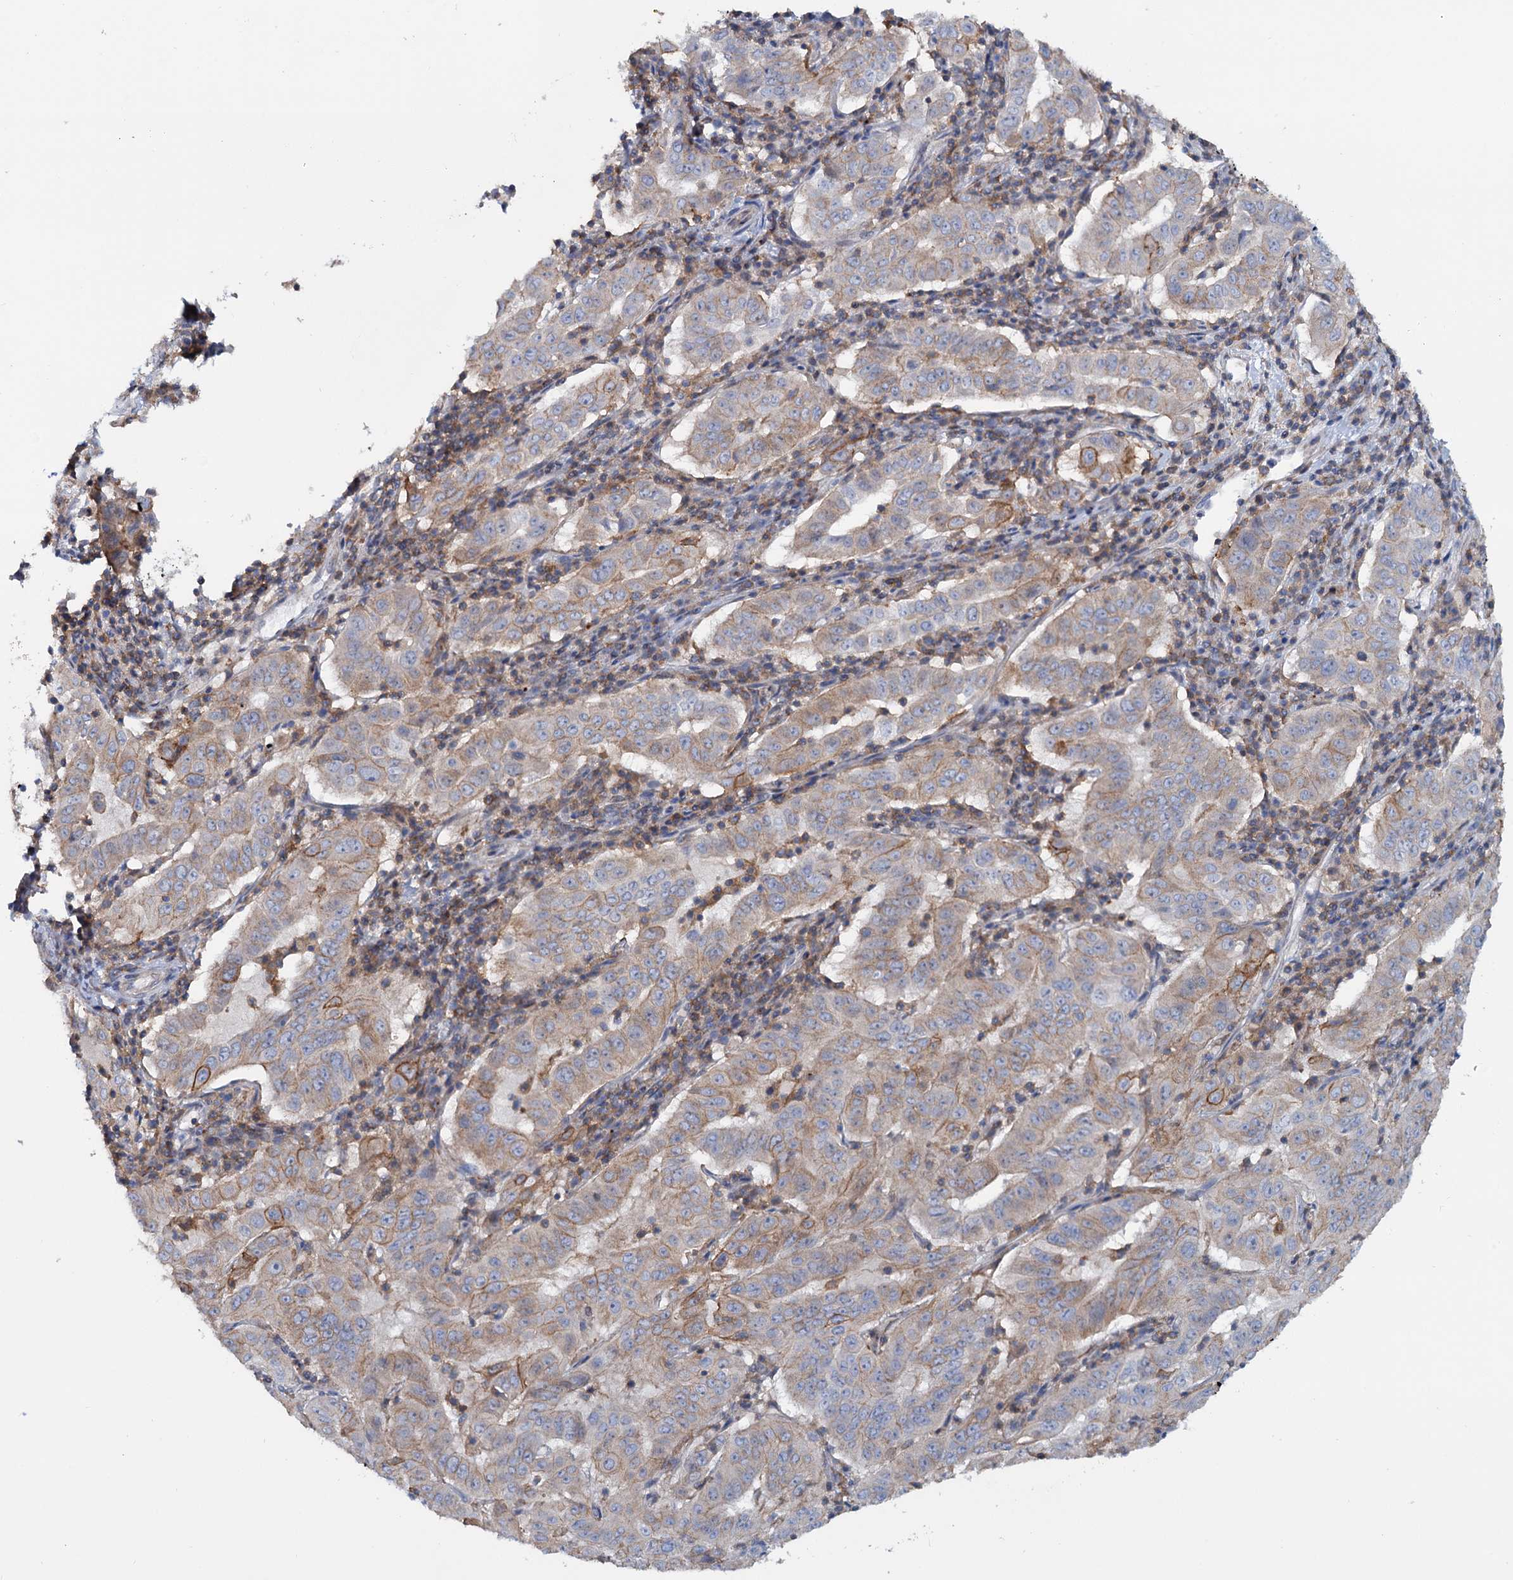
{"staining": {"intensity": "moderate", "quantity": "25%-75%", "location": "cytoplasmic/membranous"}, "tissue": "pancreatic cancer", "cell_type": "Tumor cells", "image_type": "cancer", "snomed": [{"axis": "morphology", "description": "Adenocarcinoma, NOS"}, {"axis": "topography", "description": "Pancreas"}], "caption": "The image exhibits staining of pancreatic cancer, revealing moderate cytoplasmic/membranous protein expression (brown color) within tumor cells. The protein is shown in brown color, while the nuclei are stained blue.", "gene": "LRCH4", "patient": {"sex": "male", "age": 63}}